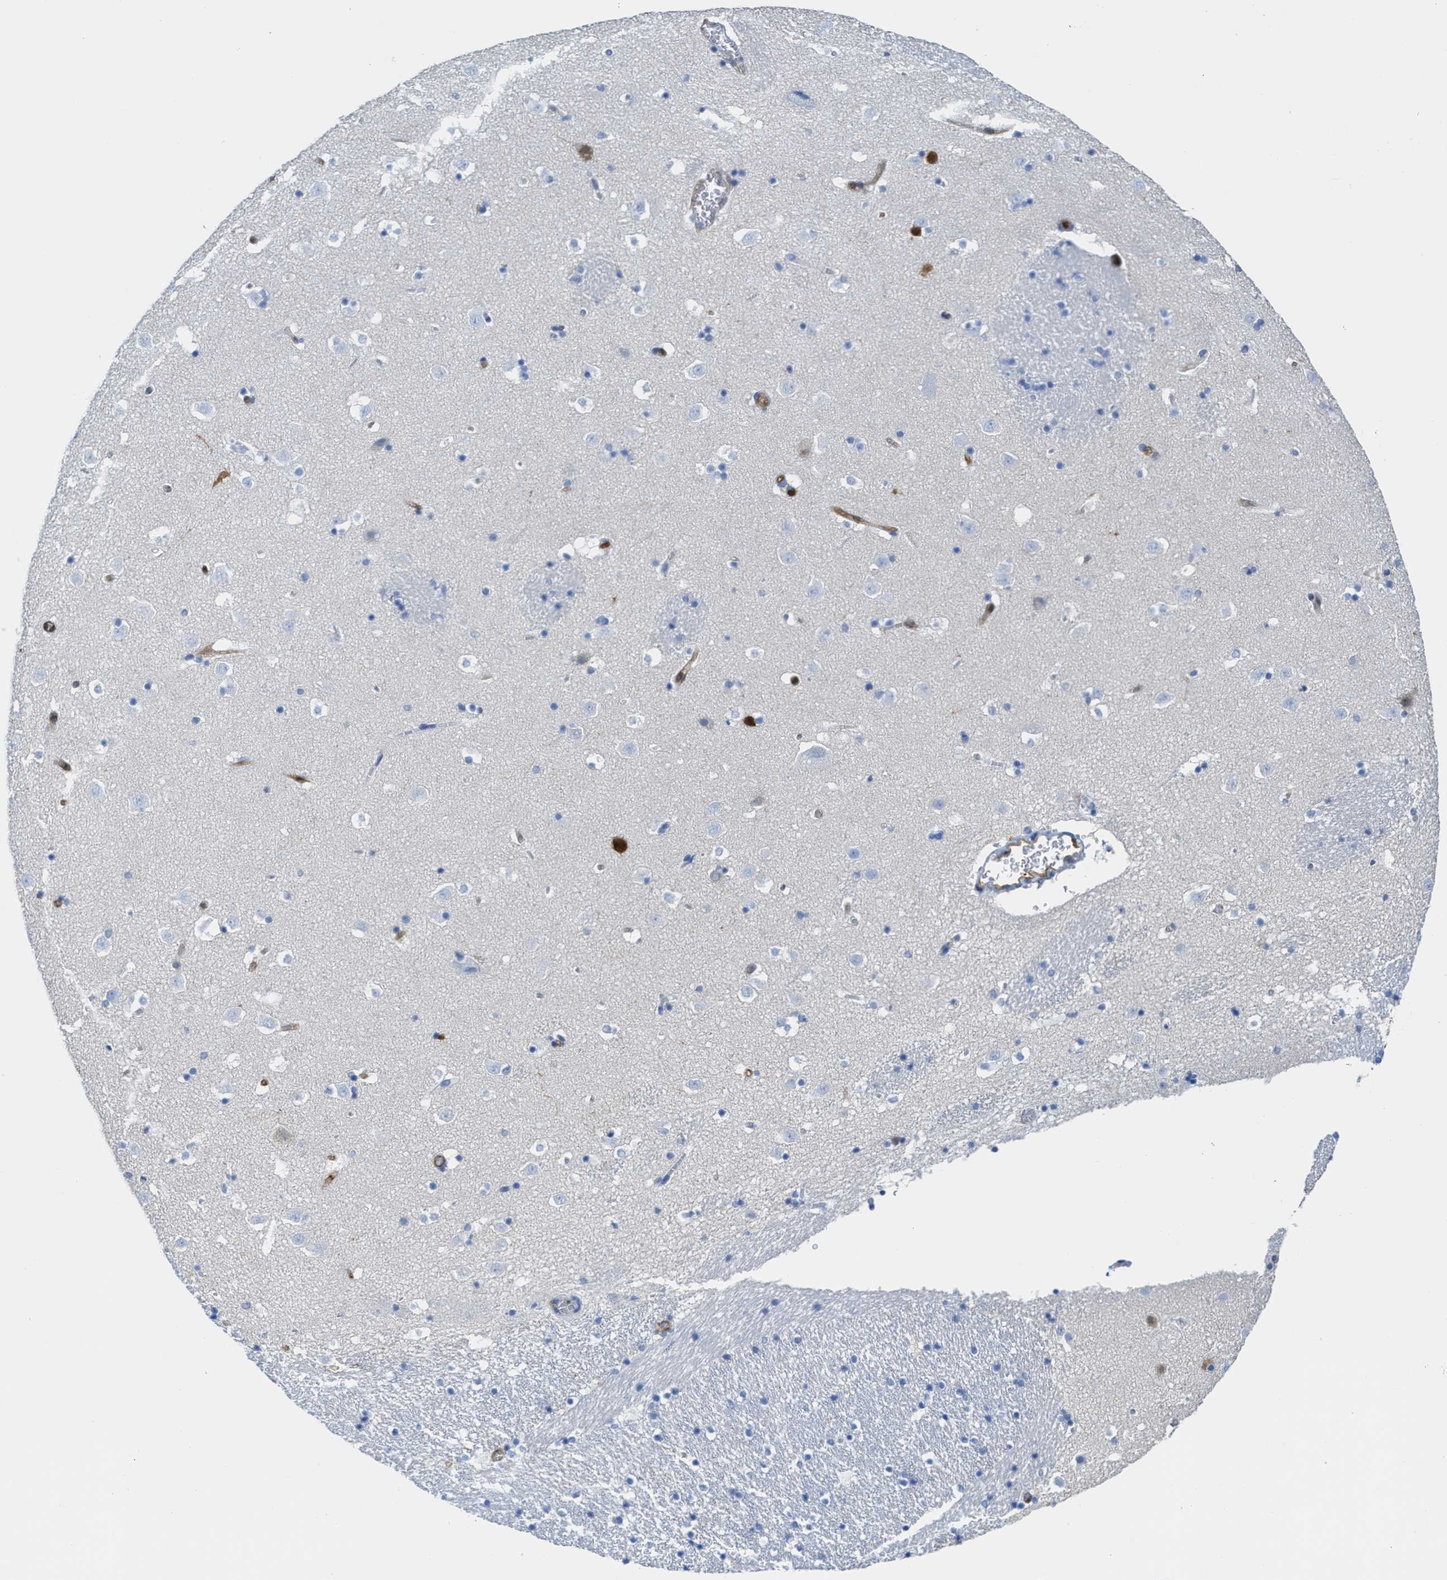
{"staining": {"intensity": "weak", "quantity": "<25%", "location": "cytoplasmic/membranous"}, "tissue": "caudate", "cell_type": "Glial cells", "image_type": "normal", "snomed": [{"axis": "morphology", "description": "Normal tissue, NOS"}, {"axis": "topography", "description": "Lateral ventricle wall"}], "caption": "This histopathology image is of benign caudate stained with IHC to label a protein in brown with the nuclei are counter-stained blue. There is no expression in glial cells. The staining is performed using DAB (3,3'-diaminobenzidine) brown chromogen with nuclei counter-stained in using hematoxylin.", "gene": "ASS1", "patient": {"sex": "male", "age": 45}}